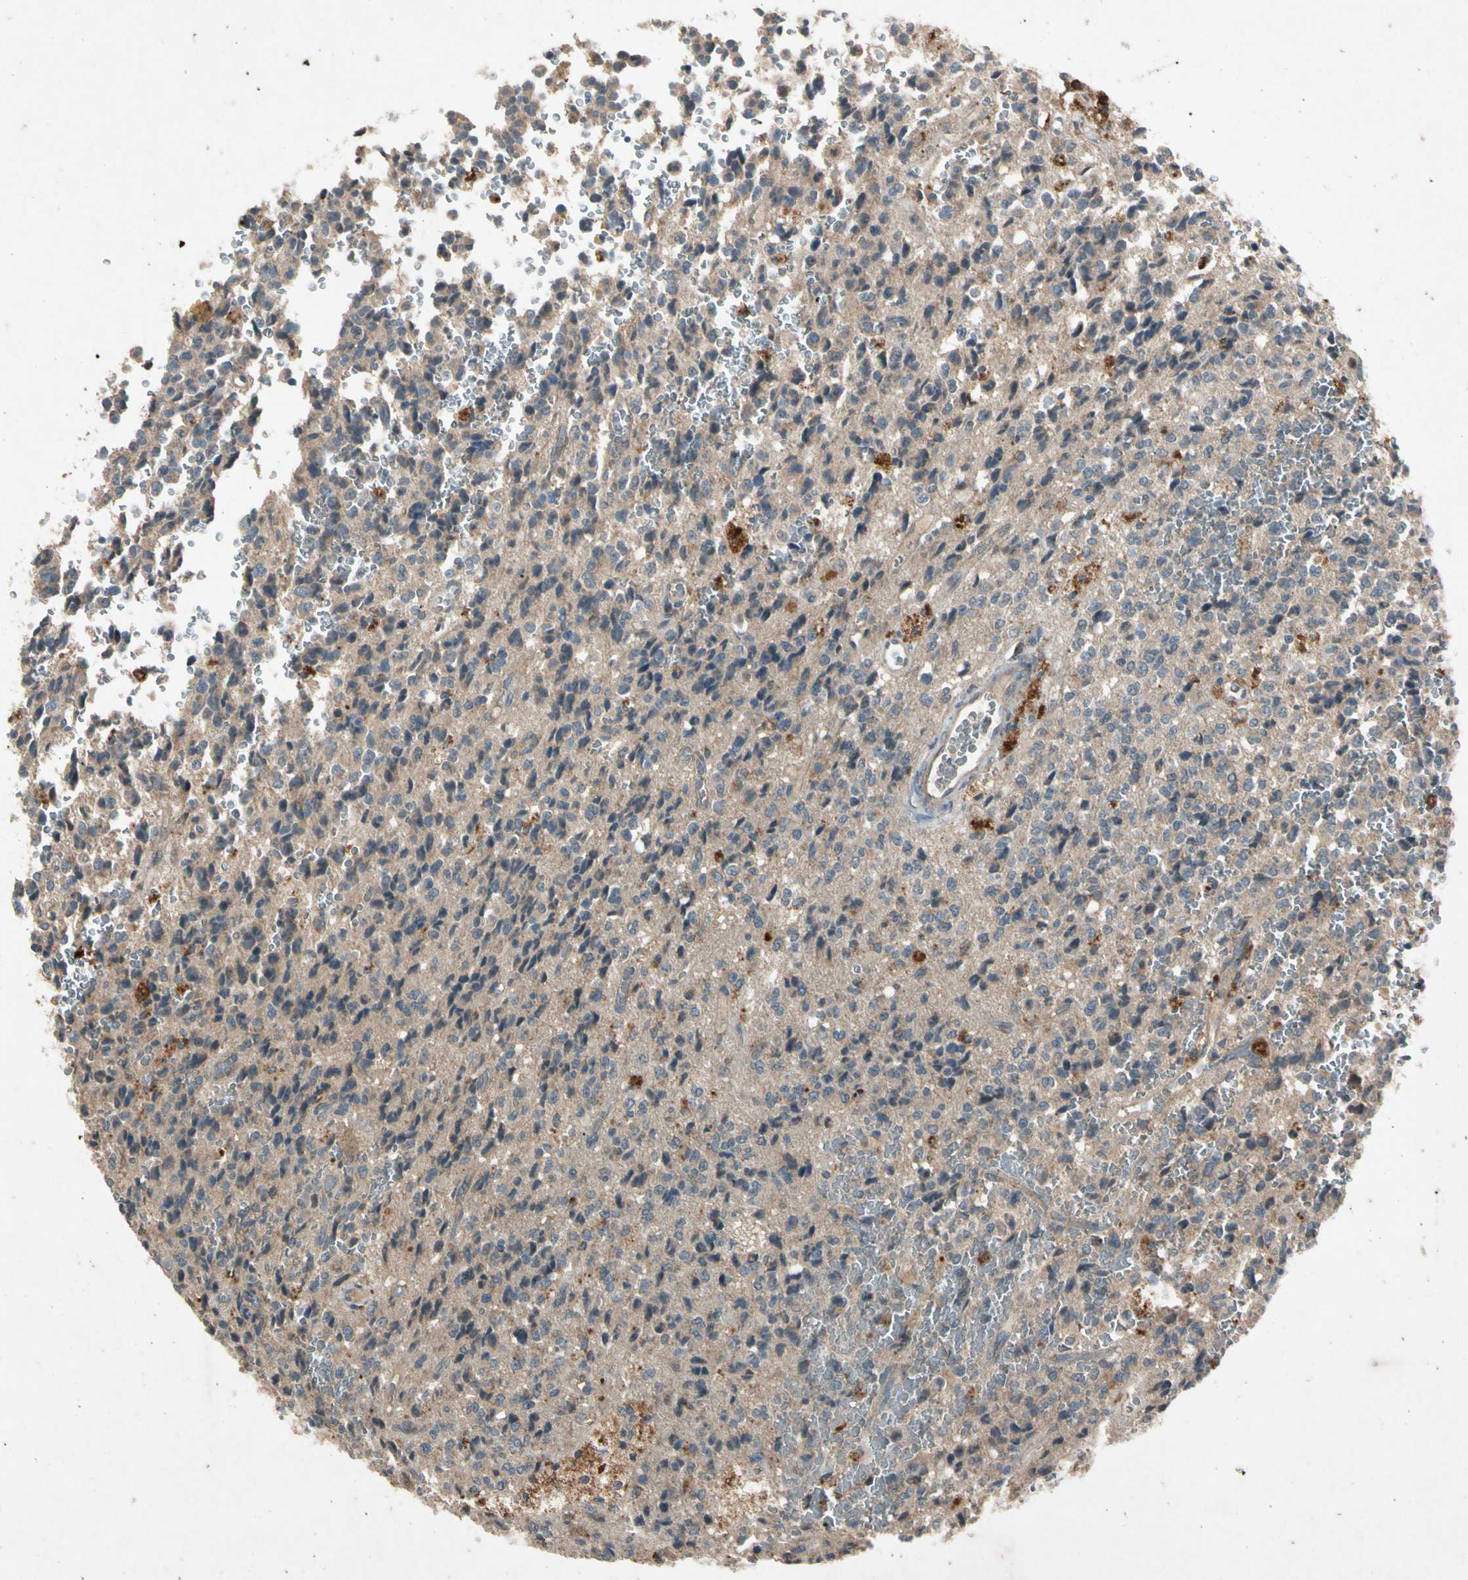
{"staining": {"intensity": "weak", "quantity": "25%-75%", "location": "cytoplasmic/membranous"}, "tissue": "glioma", "cell_type": "Tumor cells", "image_type": "cancer", "snomed": [{"axis": "morphology", "description": "Glioma, malignant, High grade"}, {"axis": "topography", "description": "pancreas cauda"}], "caption": "Immunohistochemical staining of glioma shows low levels of weak cytoplasmic/membranous protein positivity in approximately 25%-75% of tumor cells. The staining is performed using DAB (3,3'-diaminobenzidine) brown chromogen to label protein expression. The nuclei are counter-stained blue using hematoxylin.", "gene": "GPLD1", "patient": {"sex": "male", "age": 60}}